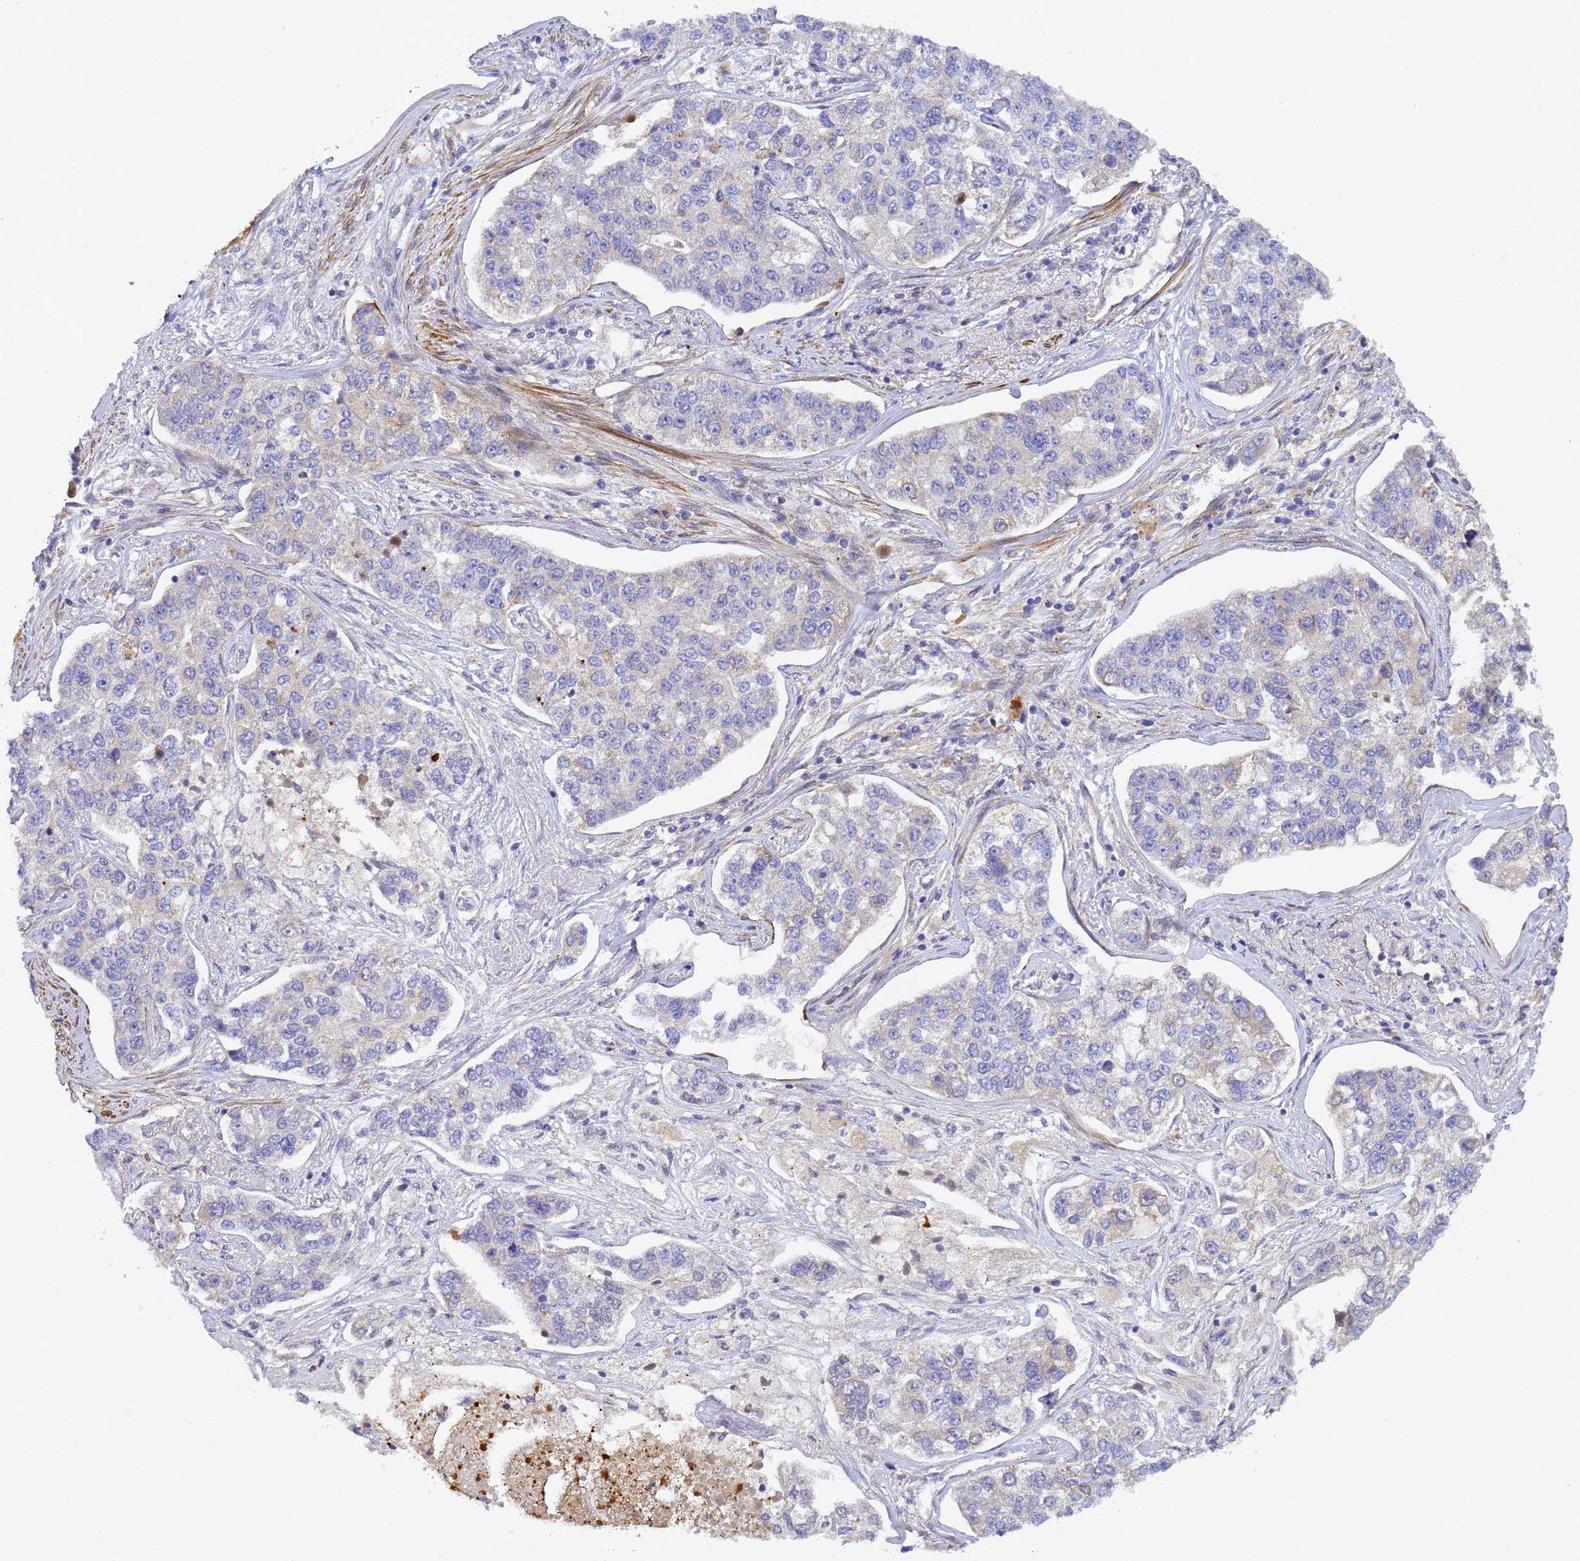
{"staining": {"intensity": "negative", "quantity": "none", "location": "none"}, "tissue": "lung cancer", "cell_type": "Tumor cells", "image_type": "cancer", "snomed": [{"axis": "morphology", "description": "Adenocarcinoma, NOS"}, {"axis": "topography", "description": "Lung"}], "caption": "IHC histopathology image of neoplastic tissue: human lung cancer (adenocarcinoma) stained with DAB exhibits no significant protein staining in tumor cells.", "gene": "RALGAPA2", "patient": {"sex": "male", "age": 49}}